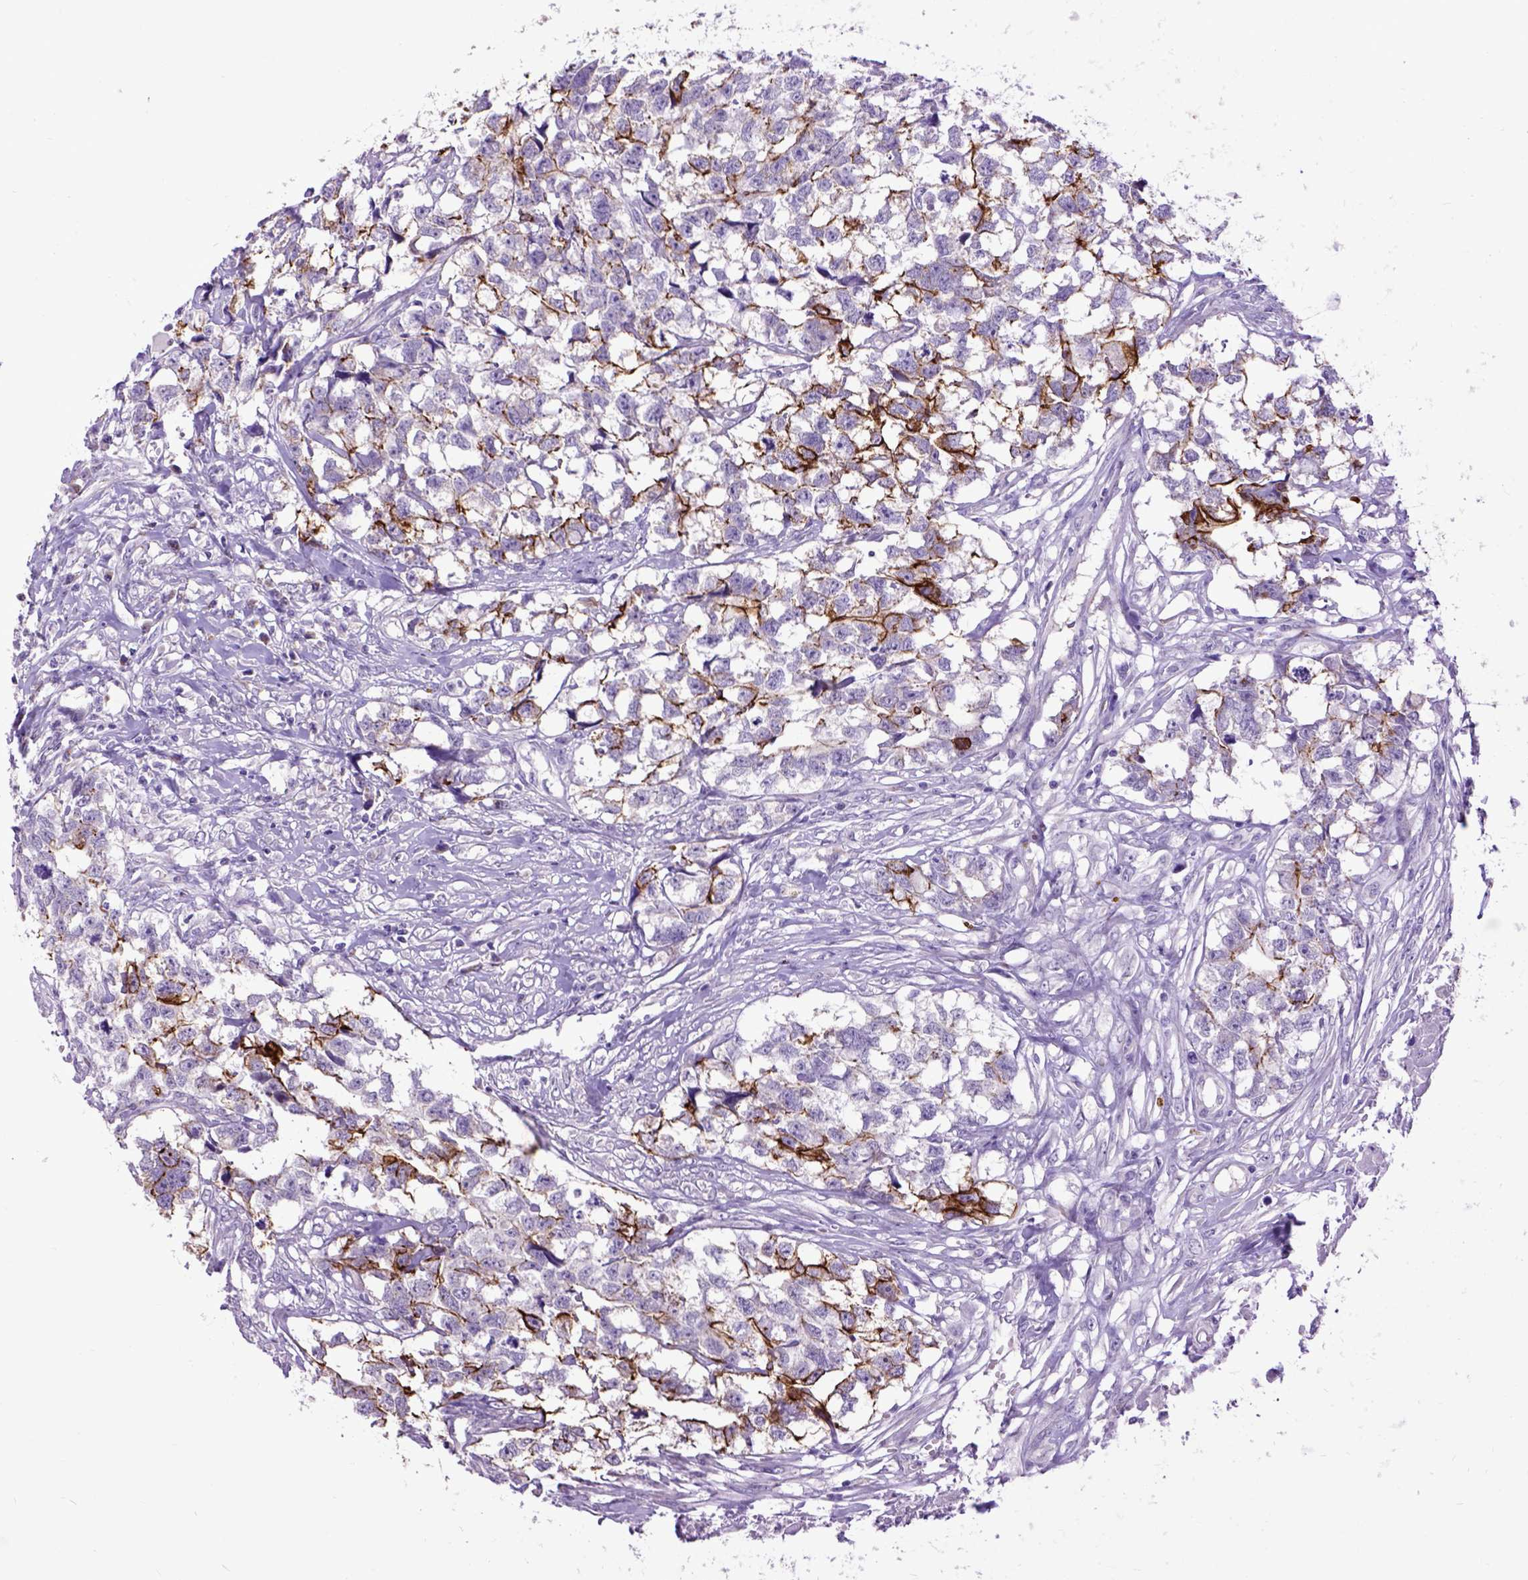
{"staining": {"intensity": "strong", "quantity": "25%-75%", "location": "cytoplasmic/membranous"}, "tissue": "testis cancer", "cell_type": "Tumor cells", "image_type": "cancer", "snomed": [{"axis": "morphology", "description": "Carcinoma, Embryonal, NOS"}, {"axis": "morphology", "description": "Teratoma, malignant, NOS"}, {"axis": "topography", "description": "Testis"}], "caption": "Protein expression analysis of human testis cancer reveals strong cytoplasmic/membranous staining in about 25%-75% of tumor cells. (IHC, brightfield microscopy, high magnification).", "gene": "RAB25", "patient": {"sex": "male", "age": 44}}